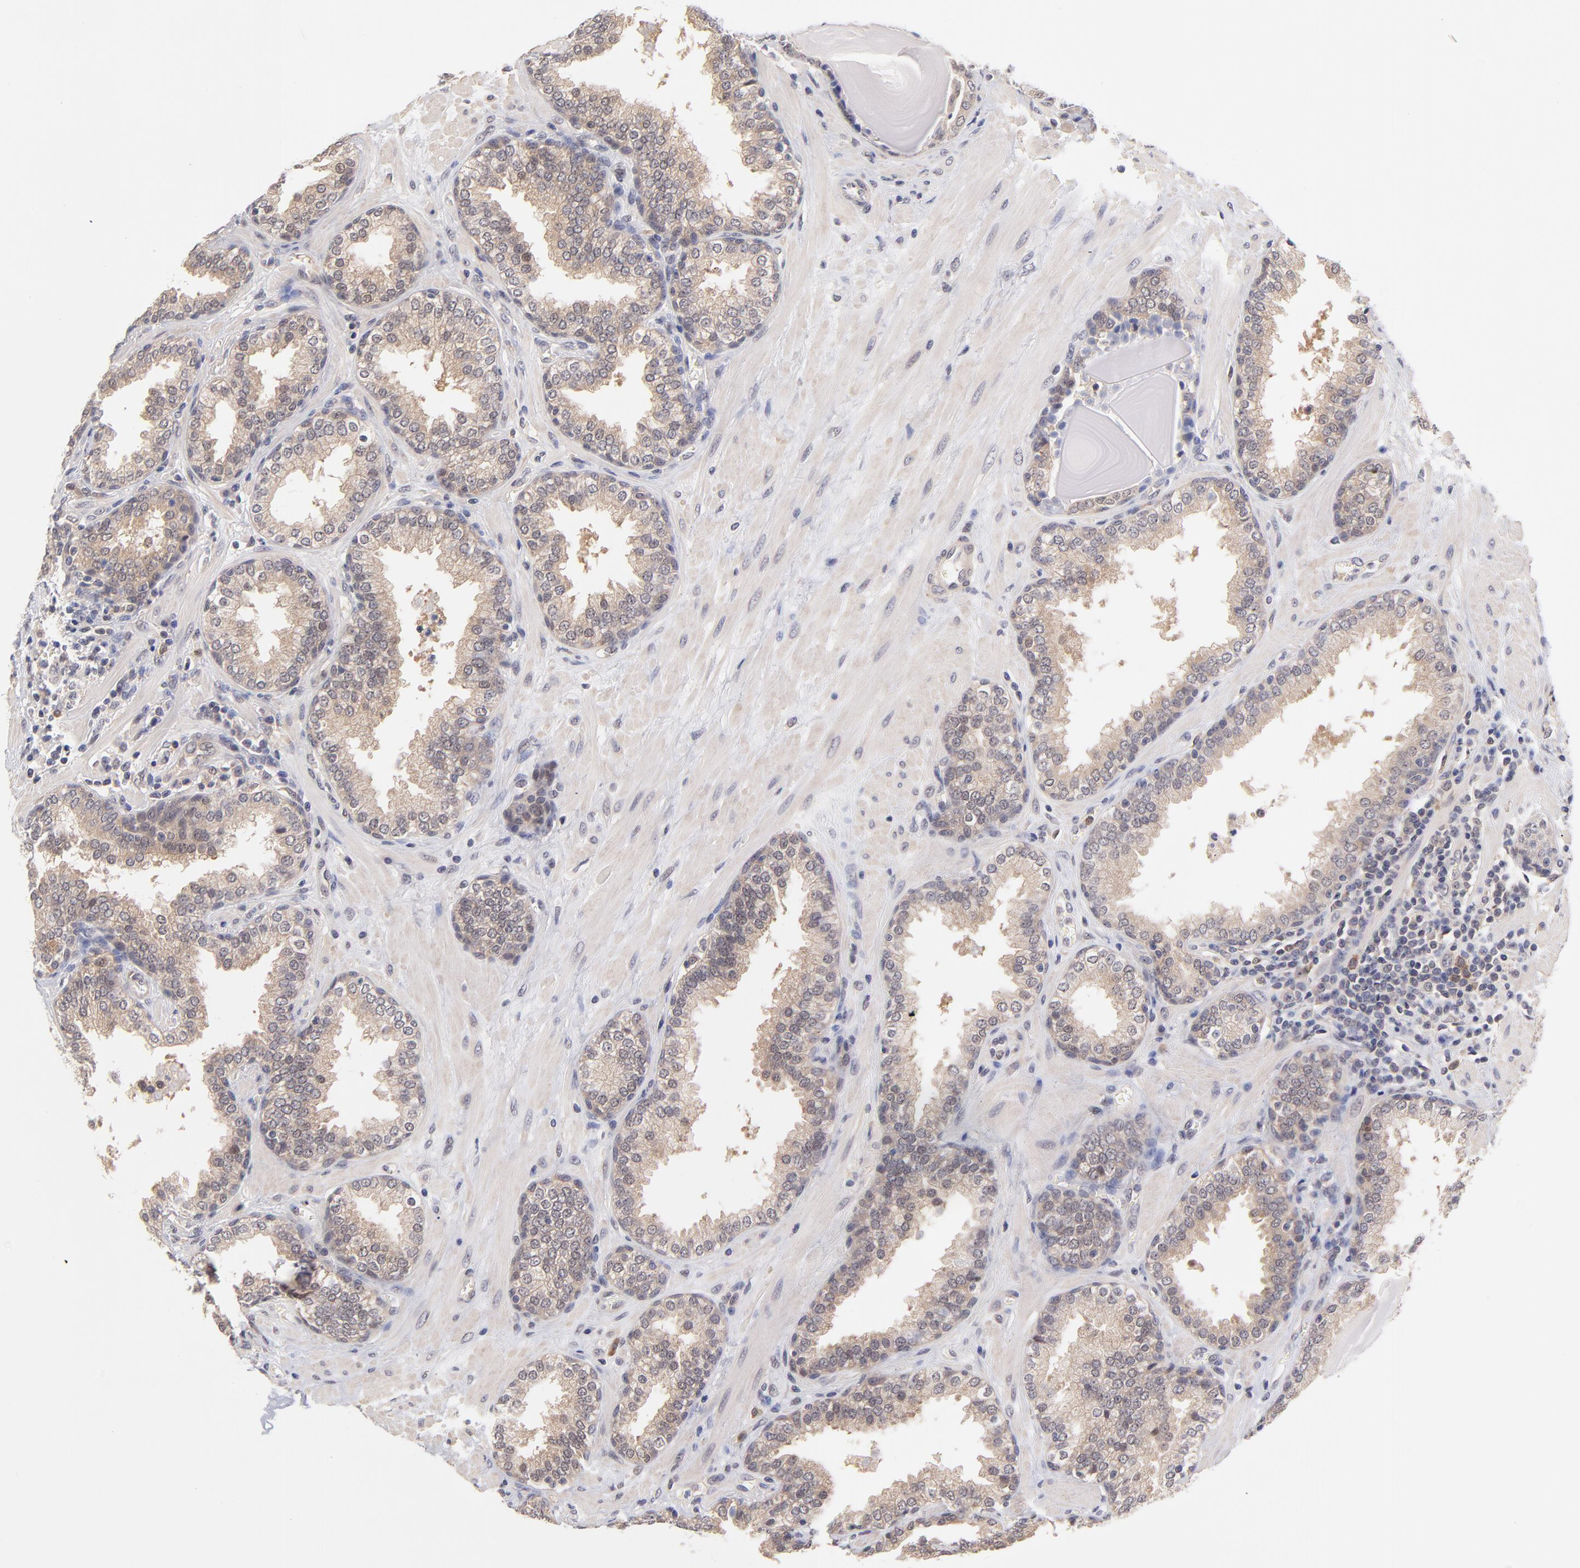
{"staining": {"intensity": "weak", "quantity": ">75%", "location": "cytoplasmic/membranous"}, "tissue": "prostate", "cell_type": "Glandular cells", "image_type": "normal", "snomed": [{"axis": "morphology", "description": "Normal tissue, NOS"}, {"axis": "topography", "description": "Prostate"}], "caption": "DAB immunohistochemical staining of benign human prostate demonstrates weak cytoplasmic/membranous protein staining in about >75% of glandular cells. (DAB (3,3'-diaminobenzidine) IHC with brightfield microscopy, high magnification).", "gene": "UBE2E2", "patient": {"sex": "male", "age": 51}}